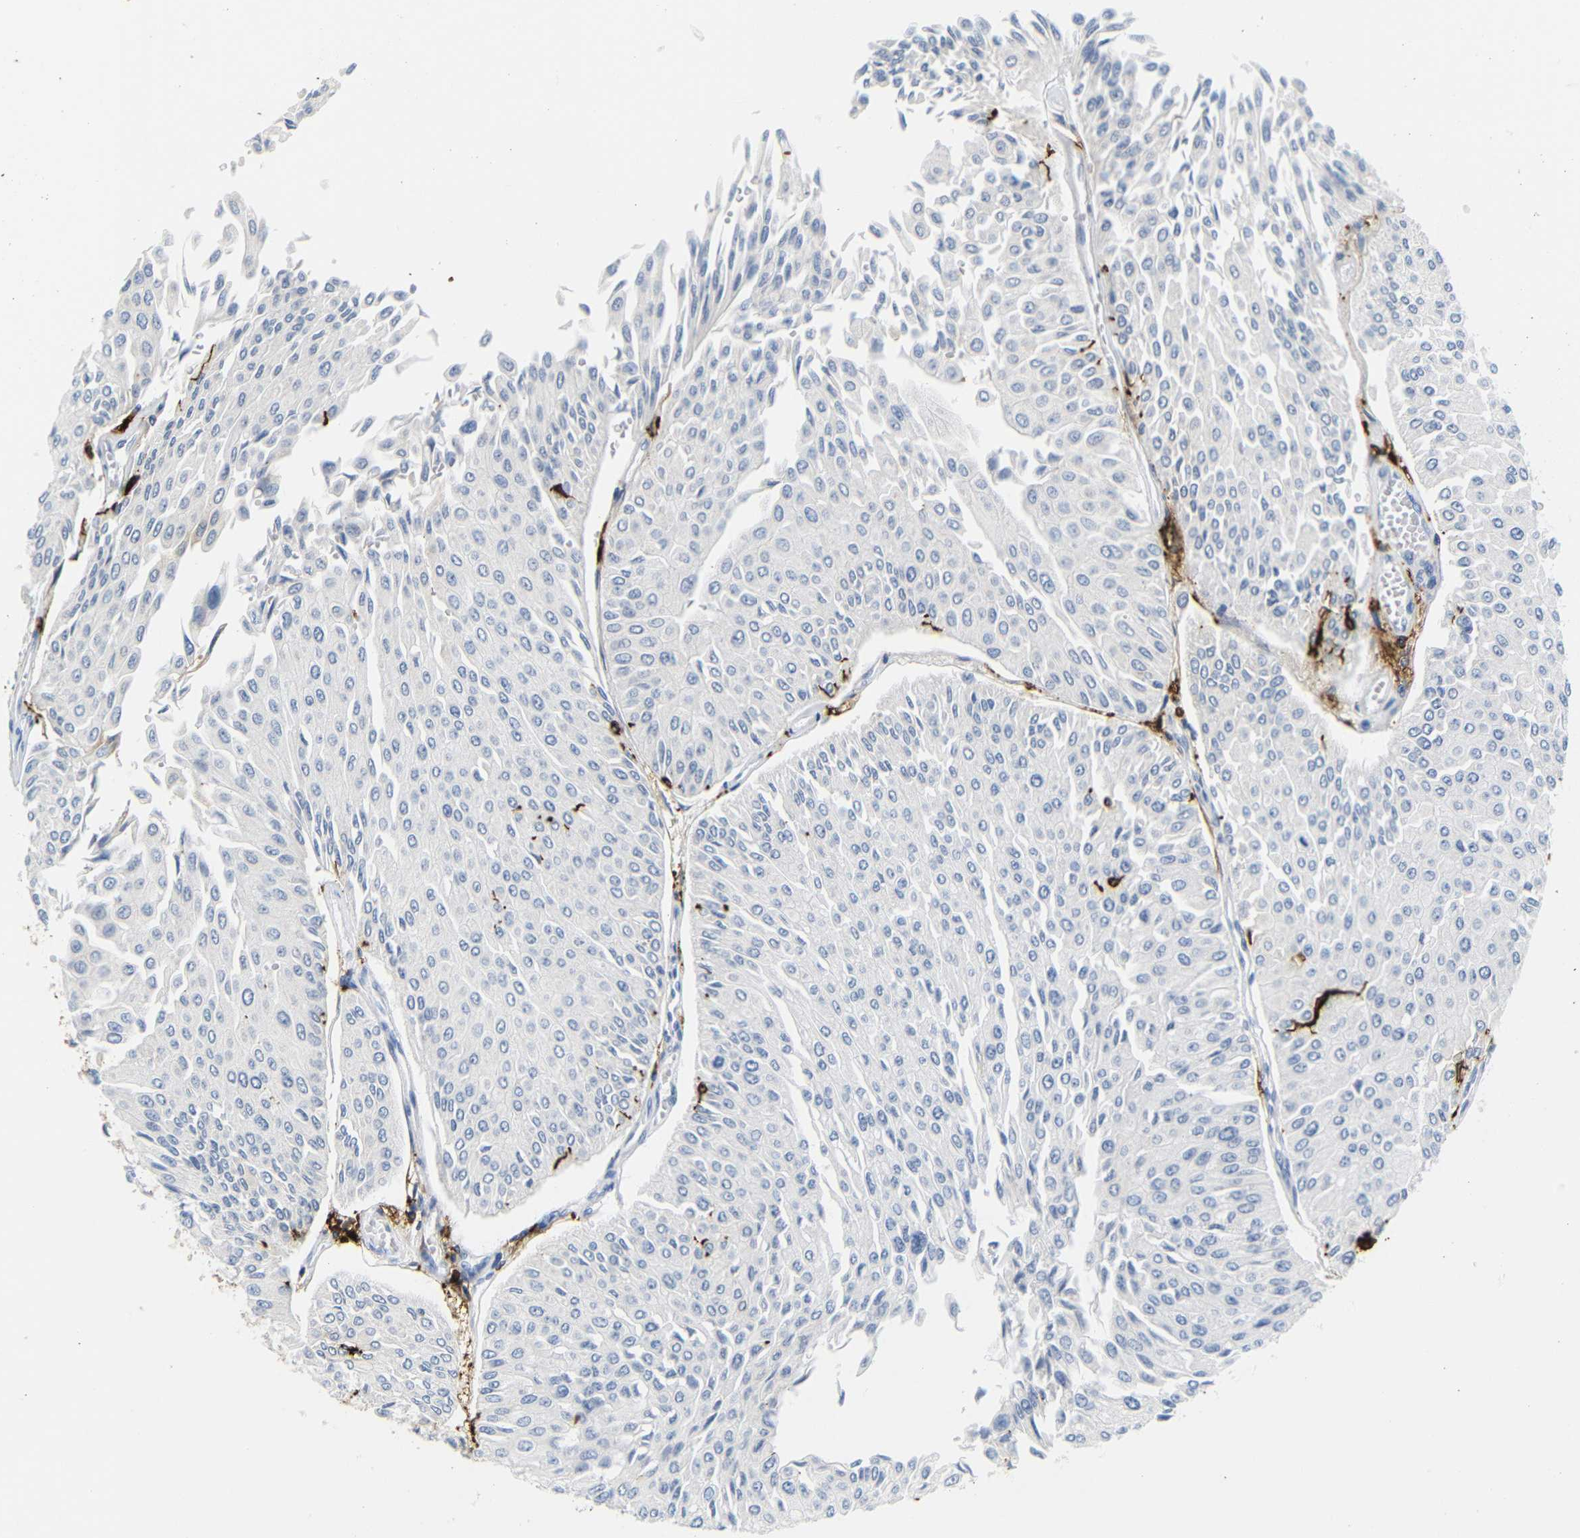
{"staining": {"intensity": "negative", "quantity": "none", "location": "none"}, "tissue": "urothelial cancer", "cell_type": "Tumor cells", "image_type": "cancer", "snomed": [{"axis": "morphology", "description": "Urothelial carcinoma, Low grade"}, {"axis": "topography", "description": "Urinary bladder"}], "caption": "Tumor cells show no significant expression in urothelial carcinoma (low-grade).", "gene": "HLA-DQB1", "patient": {"sex": "male", "age": 67}}